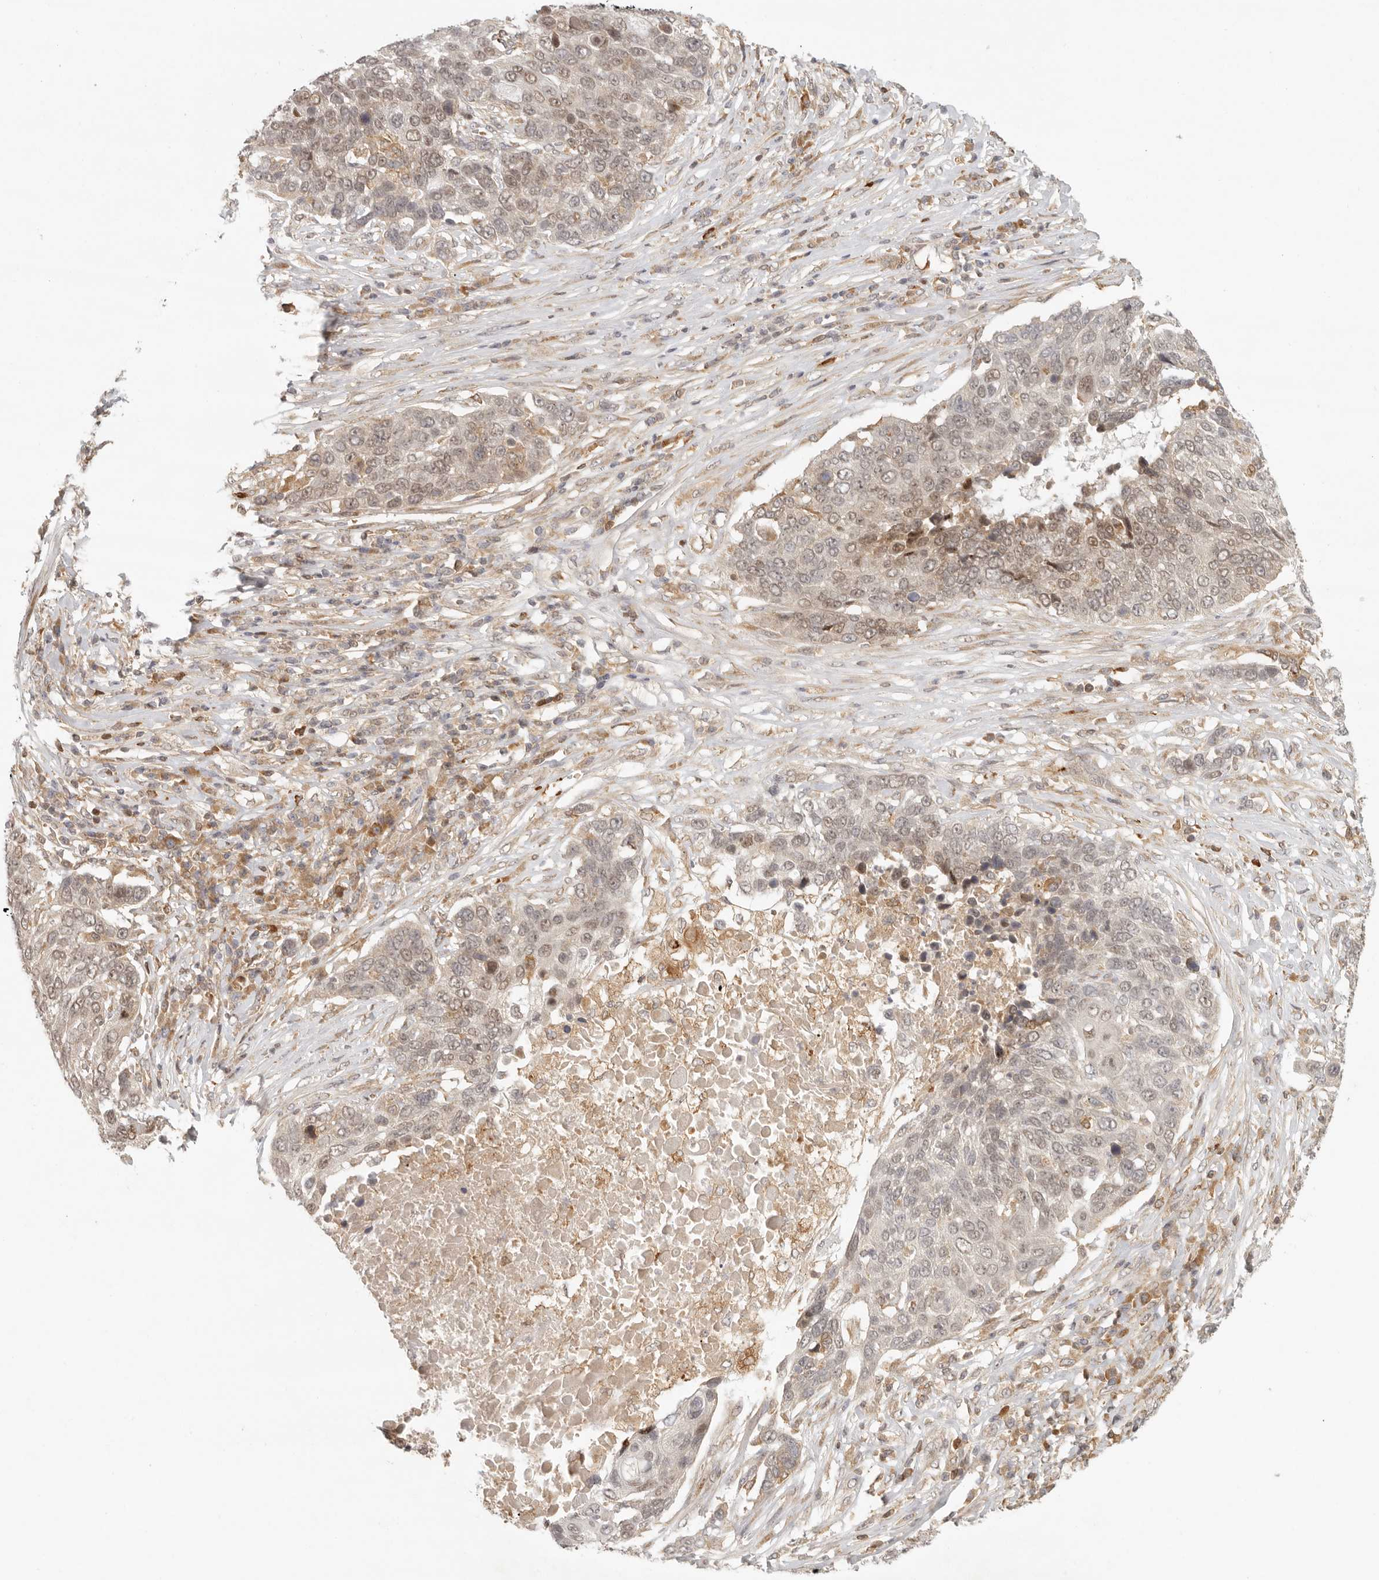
{"staining": {"intensity": "moderate", "quantity": ">75%", "location": "nuclear"}, "tissue": "lung cancer", "cell_type": "Tumor cells", "image_type": "cancer", "snomed": [{"axis": "morphology", "description": "Squamous cell carcinoma, NOS"}, {"axis": "topography", "description": "Lung"}], "caption": "This is a photomicrograph of immunohistochemistry staining of lung cancer (squamous cell carcinoma), which shows moderate positivity in the nuclear of tumor cells.", "gene": "AHDC1", "patient": {"sex": "male", "age": 66}}